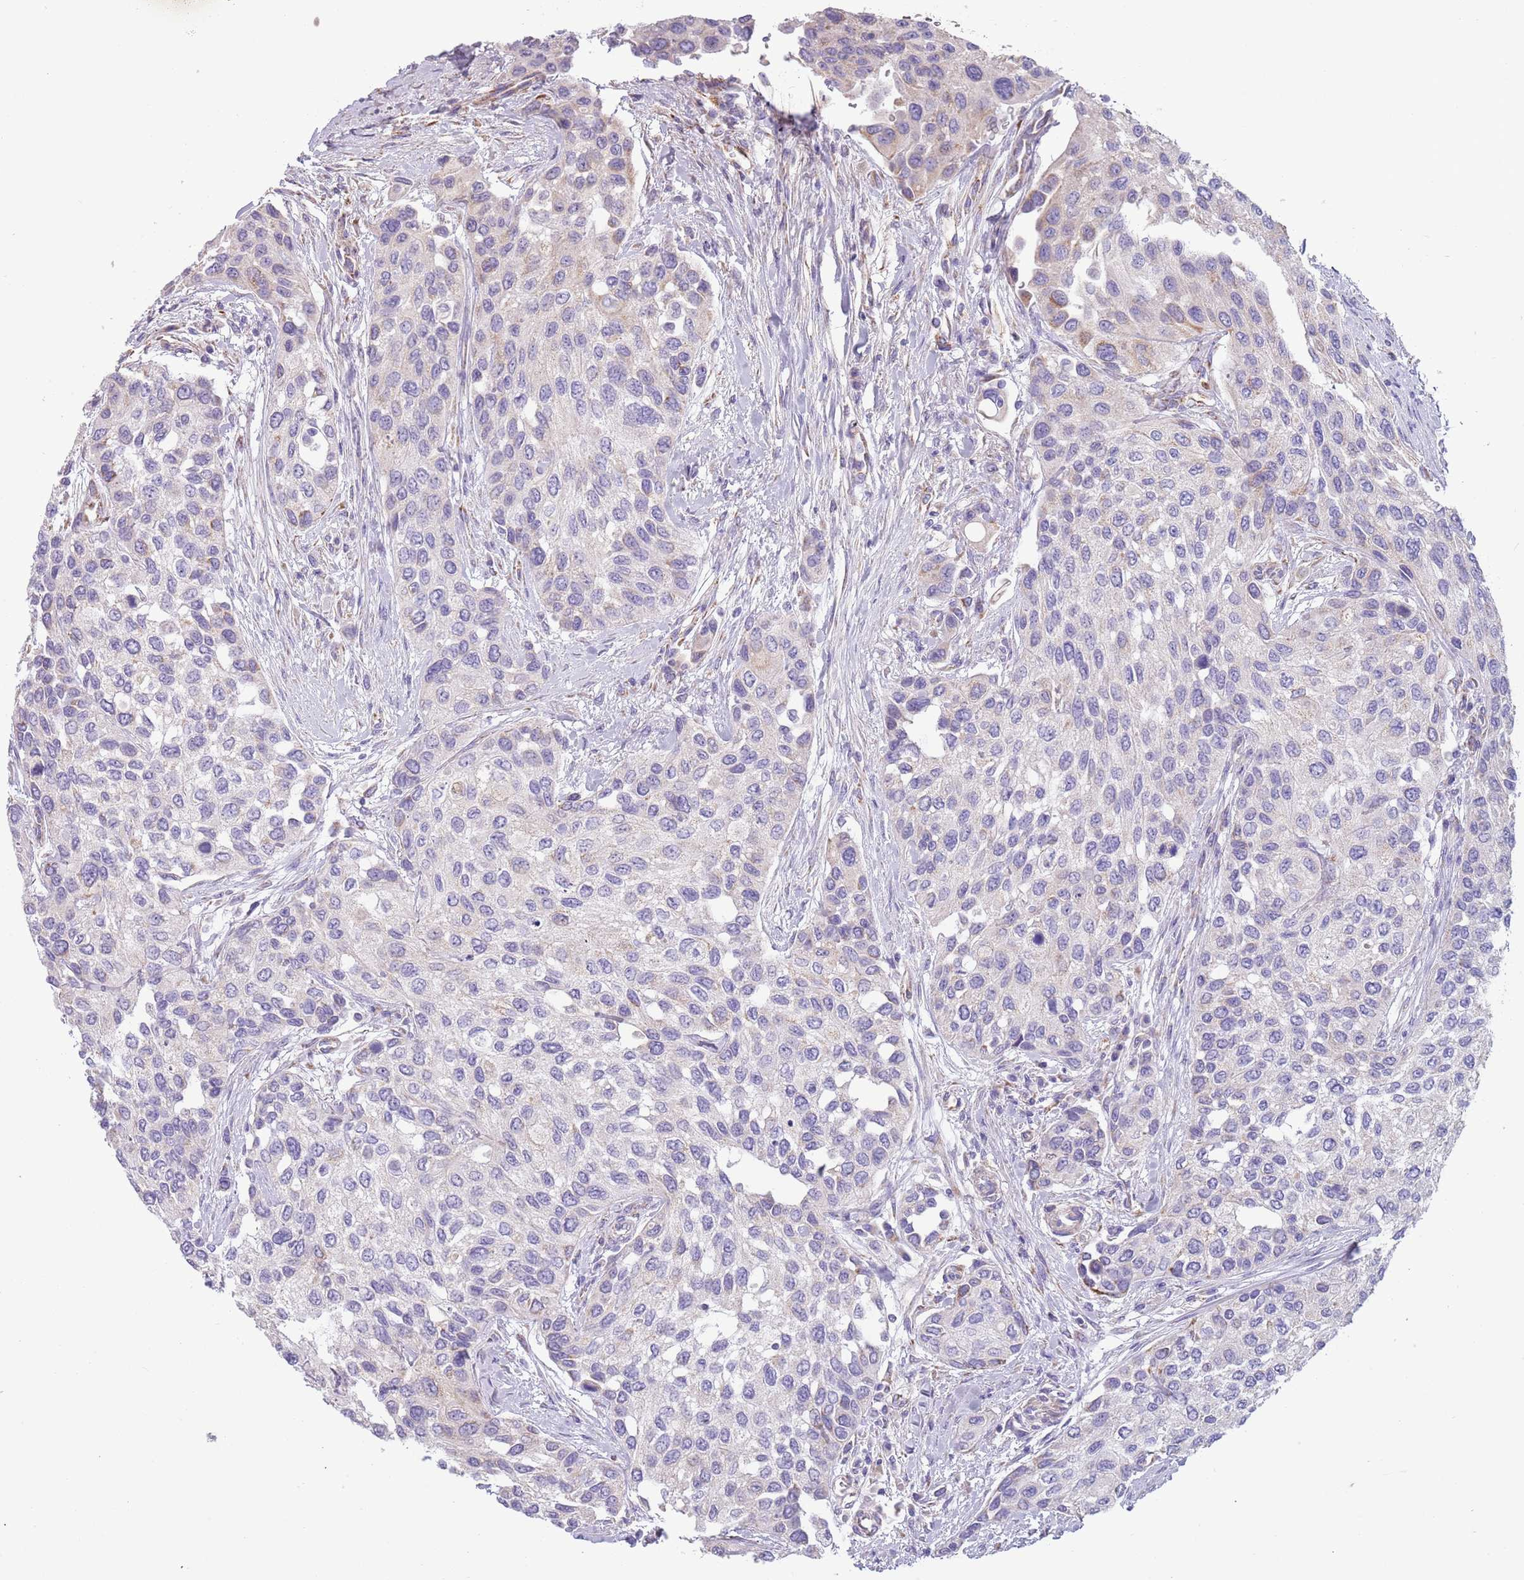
{"staining": {"intensity": "negative", "quantity": "none", "location": "none"}, "tissue": "urothelial cancer", "cell_type": "Tumor cells", "image_type": "cancer", "snomed": [{"axis": "morphology", "description": "Normal tissue, NOS"}, {"axis": "morphology", "description": "Urothelial carcinoma, High grade"}, {"axis": "topography", "description": "Vascular tissue"}, {"axis": "topography", "description": "Urinary bladder"}], "caption": "This micrograph is of urothelial carcinoma (high-grade) stained with immunohistochemistry to label a protein in brown with the nuclei are counter-stained blue. There is no staining in tumor cells.", "gene": "RNF222", "patient": {"sex": "female", "age": 56}}